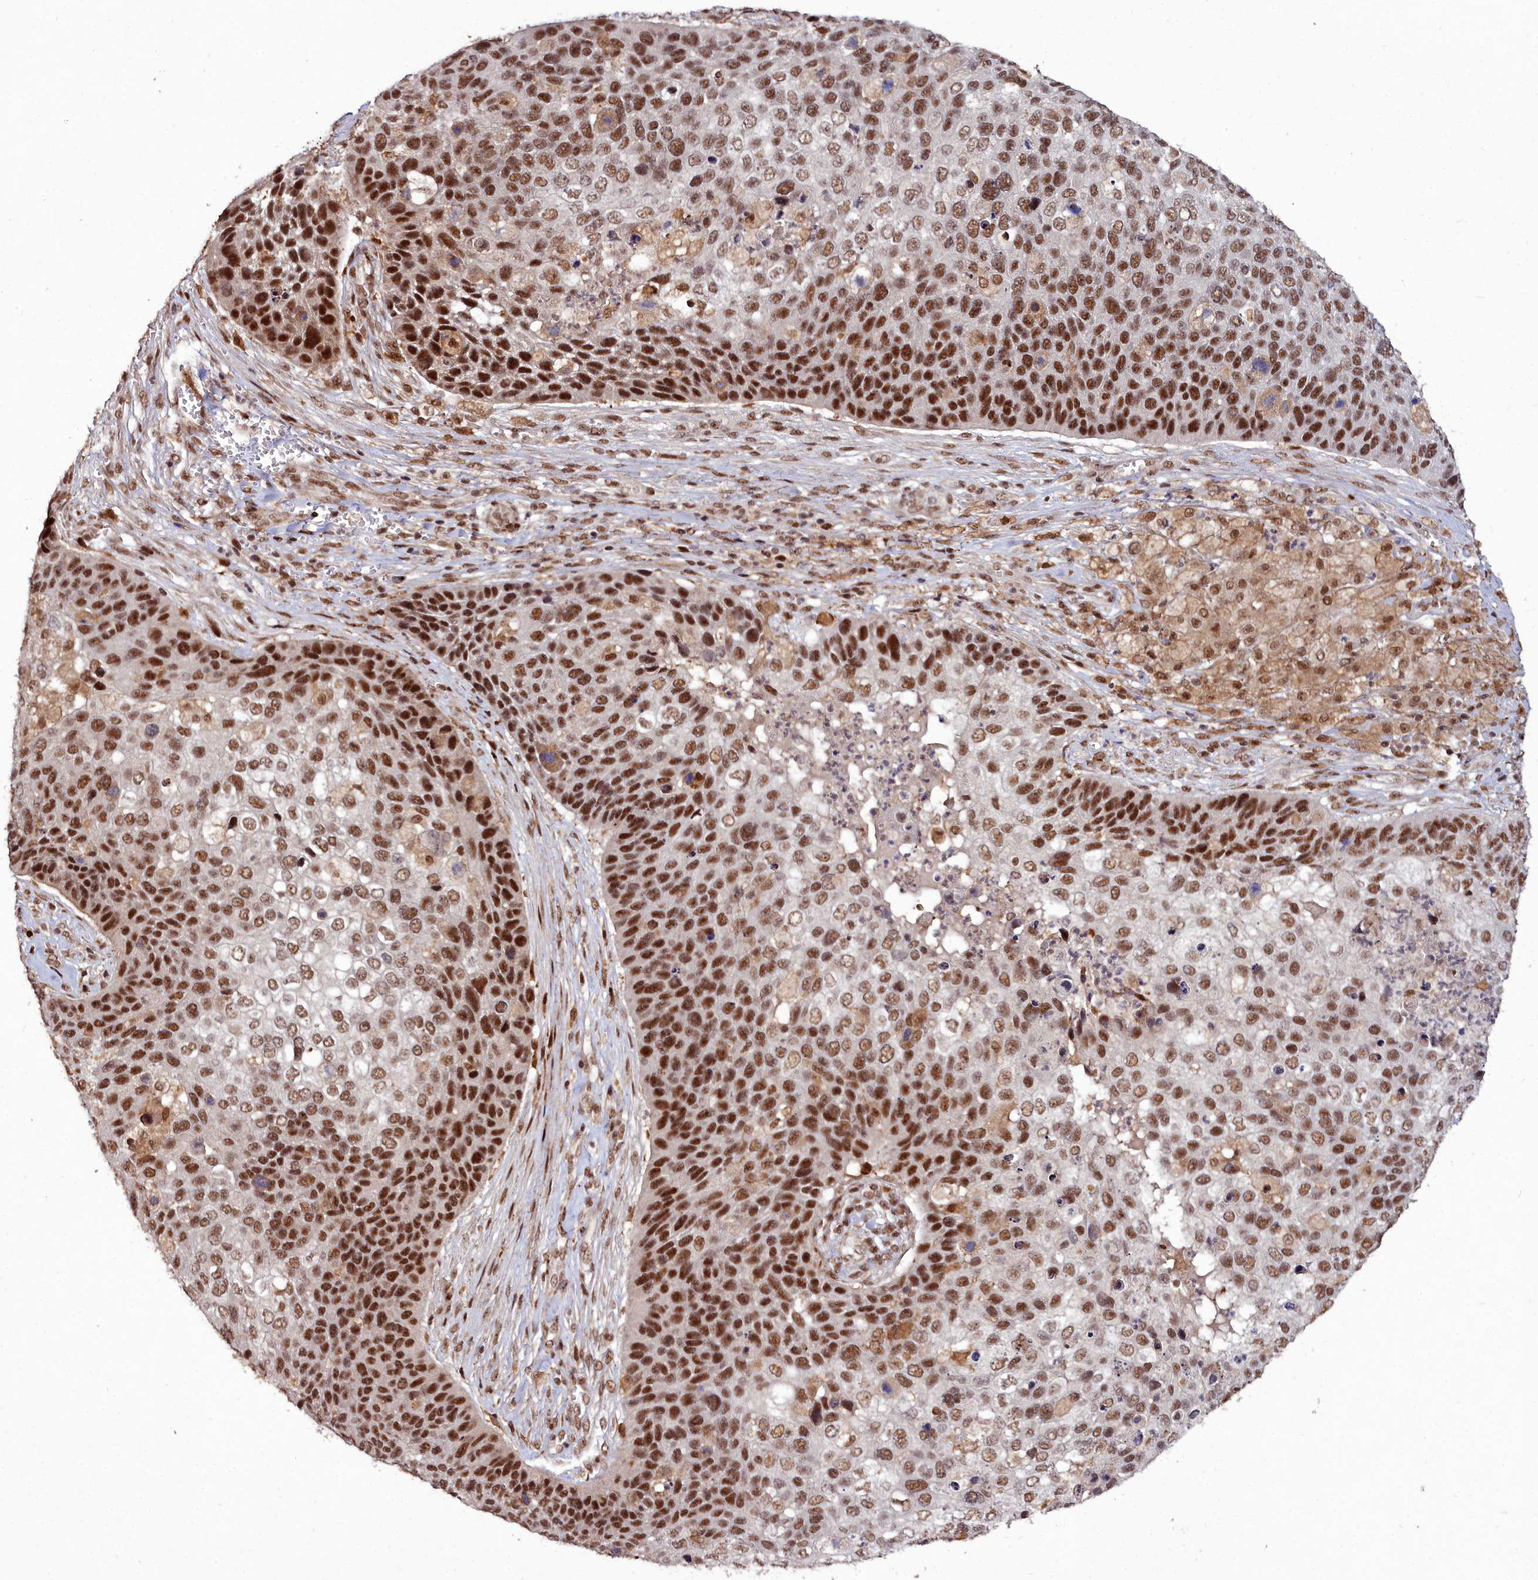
{"staining": {"intensity": "strong", "quantity": ">75%", "location": "nuclear"}, "tissue": "skin cancer", "cell_type": "Tumor cells", "image_type": "cancer", "snomed": [{"axis": "morphology", "description": "Basal cell carcinoma"}, {"axis": "topography", "description": "Skin"}], "caption": "Immunohistochemistry (IHC) of skin cancer (basal cell carcinoma) reveals high levels of strong nuclear expression in about >75% of tumor cells. (IHC, brightfield microscopy, high magnification).", "gene": "CXXC1", "patient": {"sex": "female", "age": 74}}